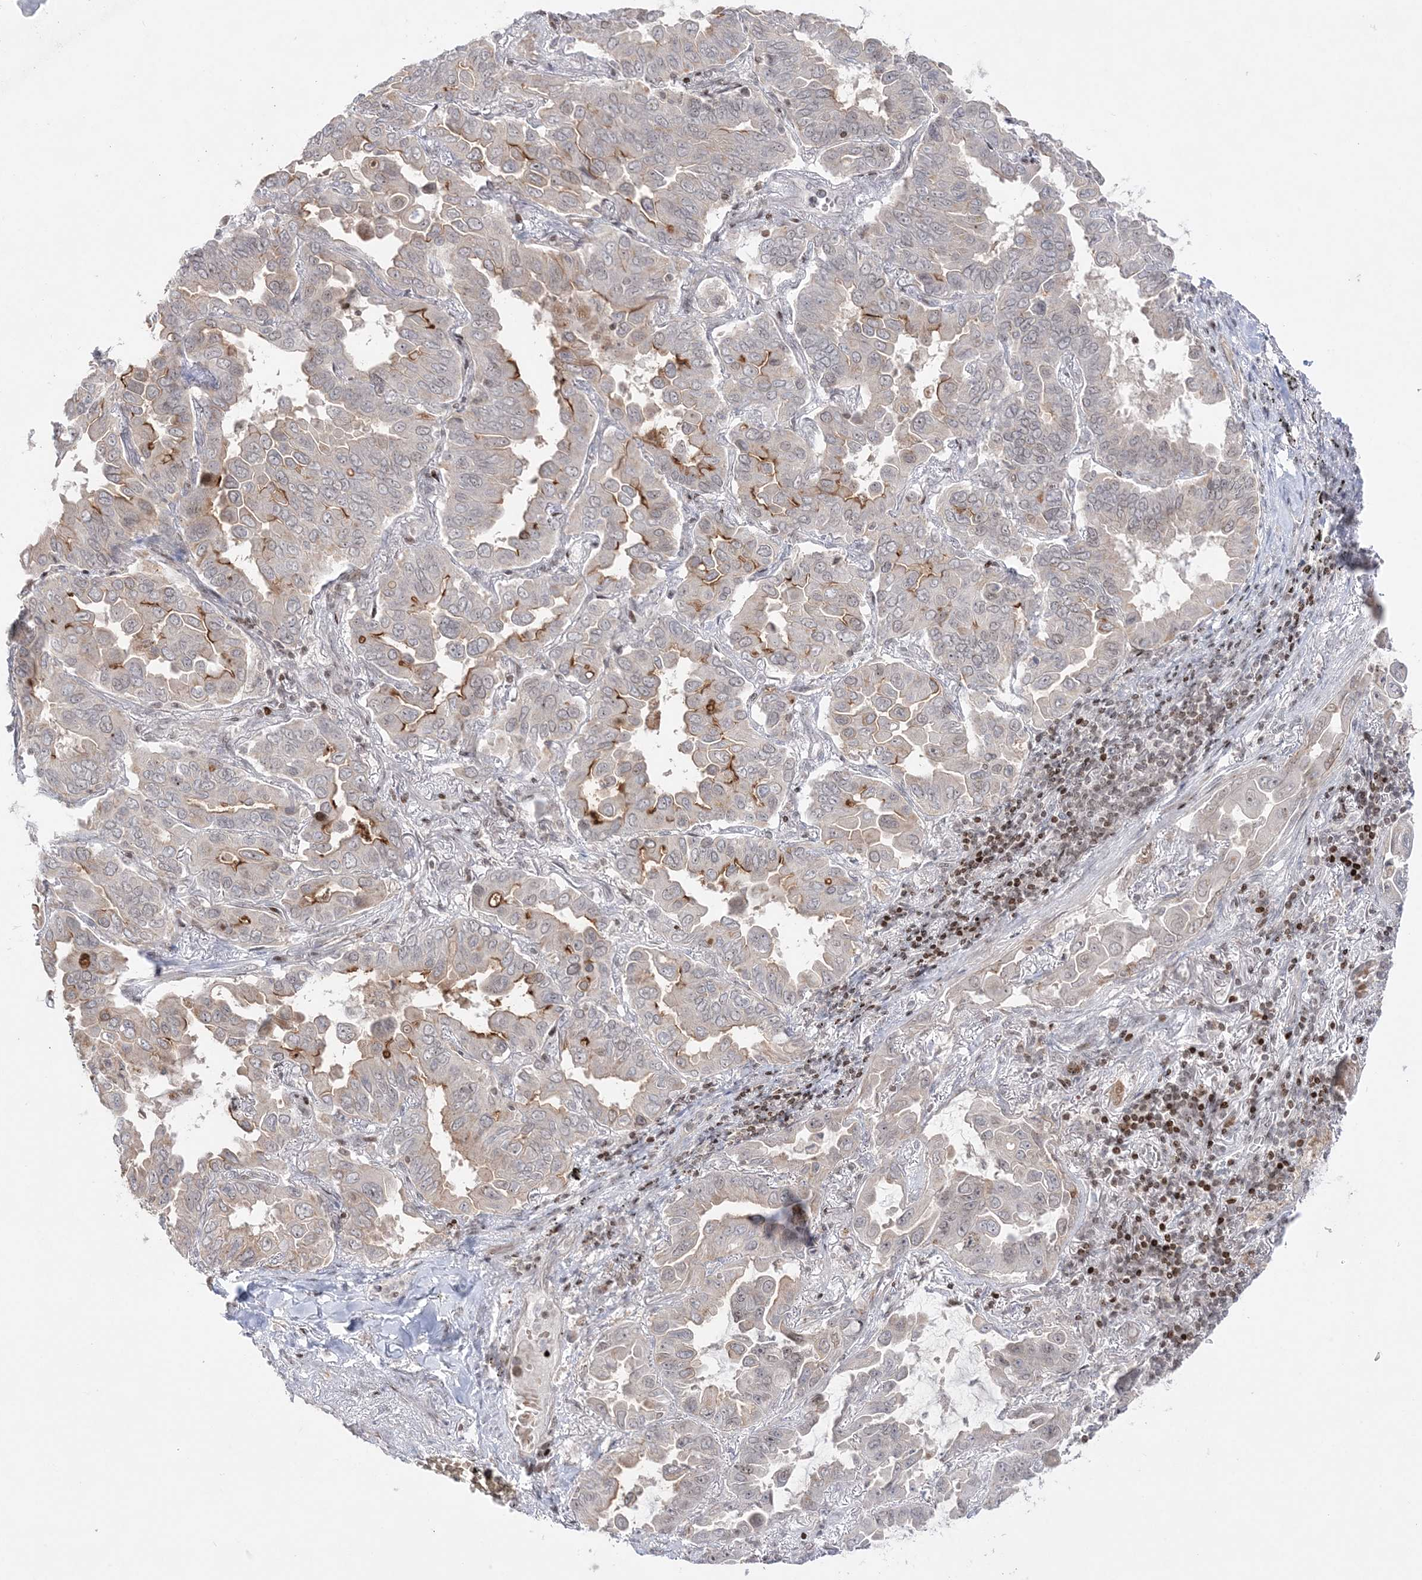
{"staining": {"intensity": "moderate", "quantity": "<25%", "location": "cytoplasmic/membranous"}, "tissue": "lung cancer", "cell_type": "Tumor cells", "image_type": "cancer", "snomed": [{"axis": "morphology", "description": "Adenocarcinoma, NOS"}, {"axis": "topography", "description": "Lung"}], "caption": "Adenocarcinoma (lung) tissue reveals moderate cytoplasmic/membranous expression in about <25% of tumor cells, visualized by immunohistochemistry.", "gene": "SH3BP4", "patient": {"sex": "male", "age": 64}}